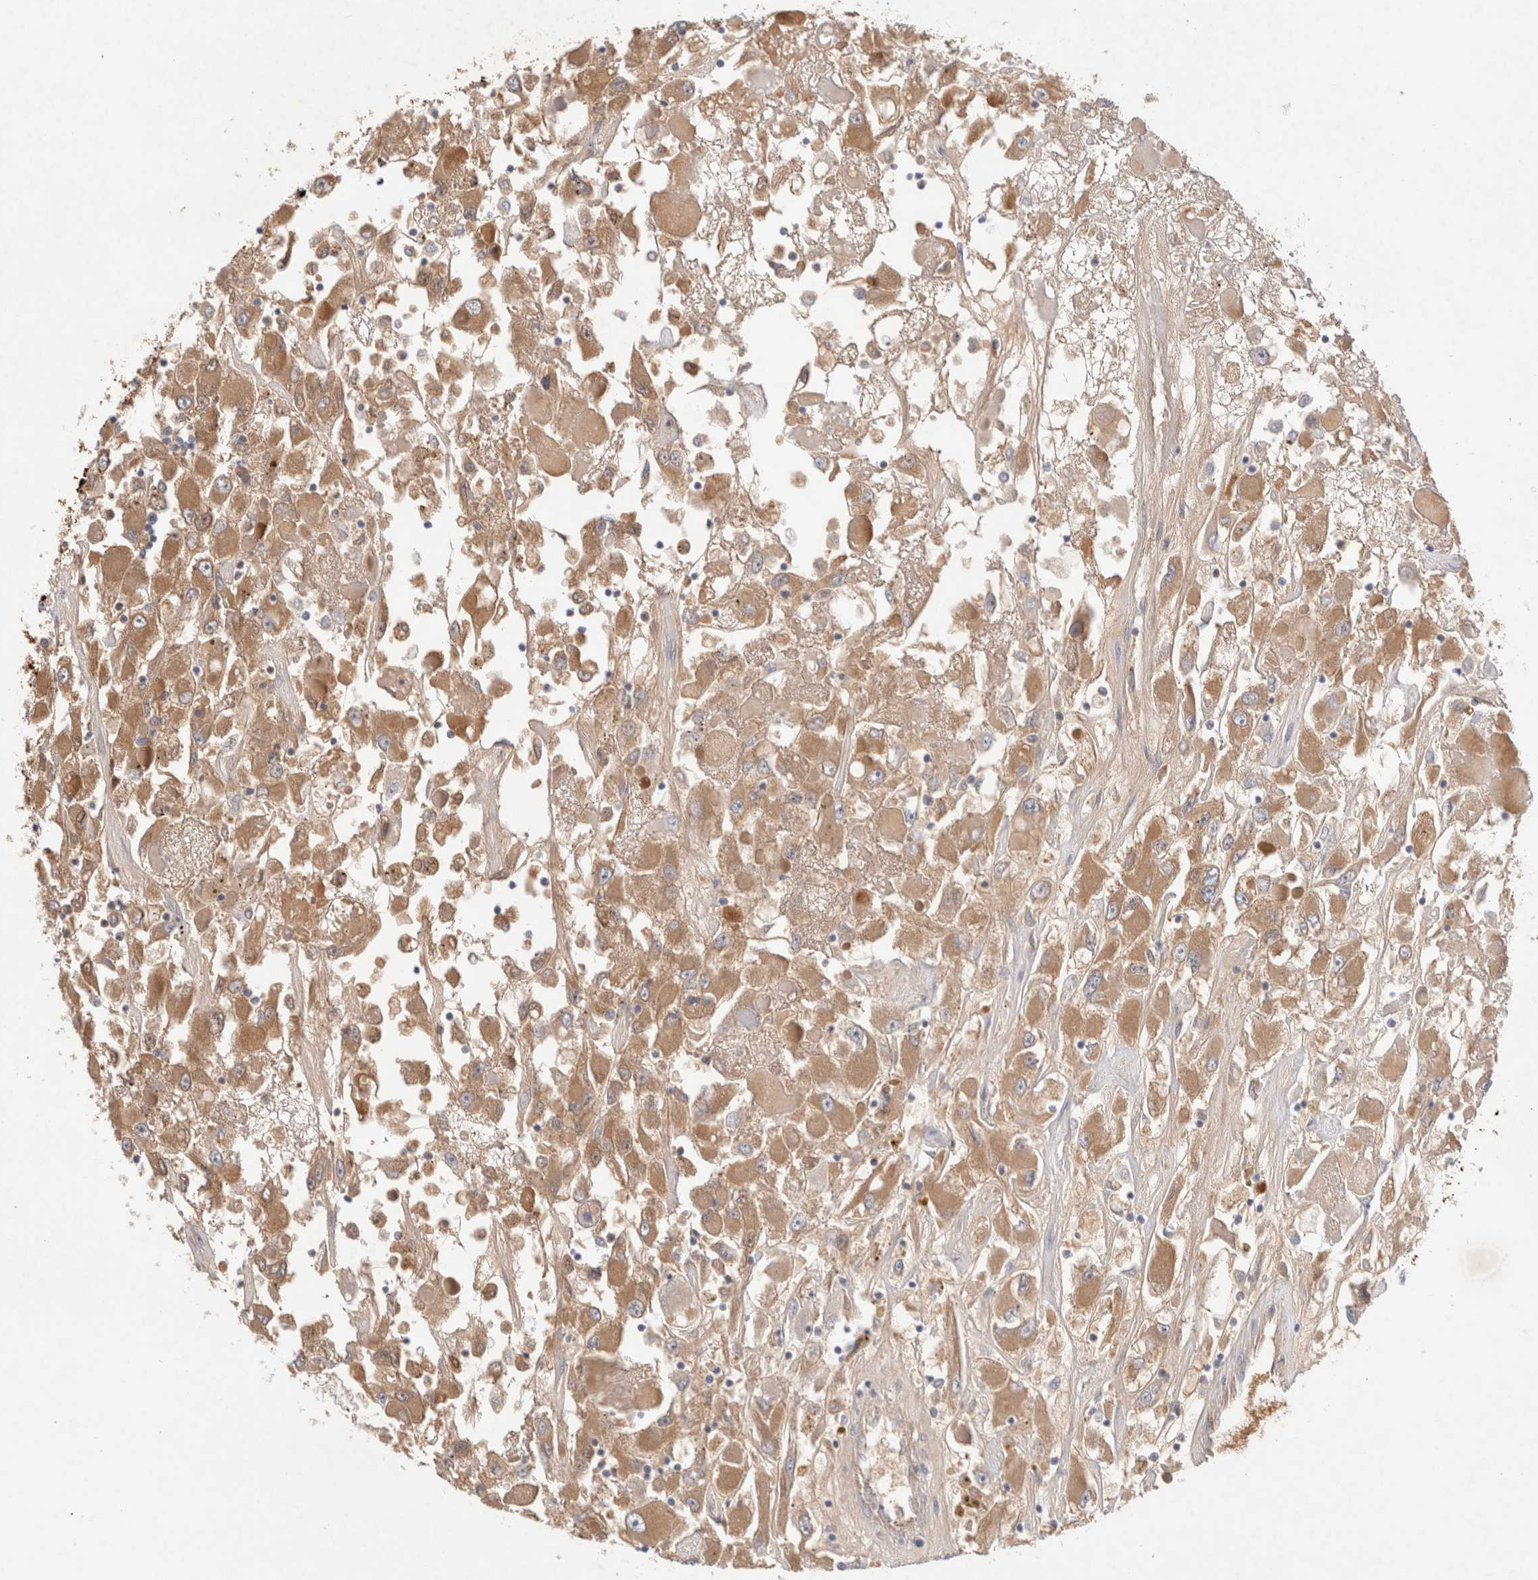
{"staining": {"intensity": "moderate", "quantity": ">75%", "location": "cytoplasmic/membranous"}, "tissue": "renal cancer", "cell_type": "Tumor cells", "image_type": "cancer", "snomed": [{"axis": "morphology", "description": "Adenocarcinoma, NOS"}, {"axis": "topography", "description": "Kidney"}], "caption": "Protein expression analysis of adenocarcinoma (renal) displays moderate cytoplasmic/membranous positivity in about >75% of tumor cells.", "gene": "MST1", "patient": {"sex": "female", "age": 52}}